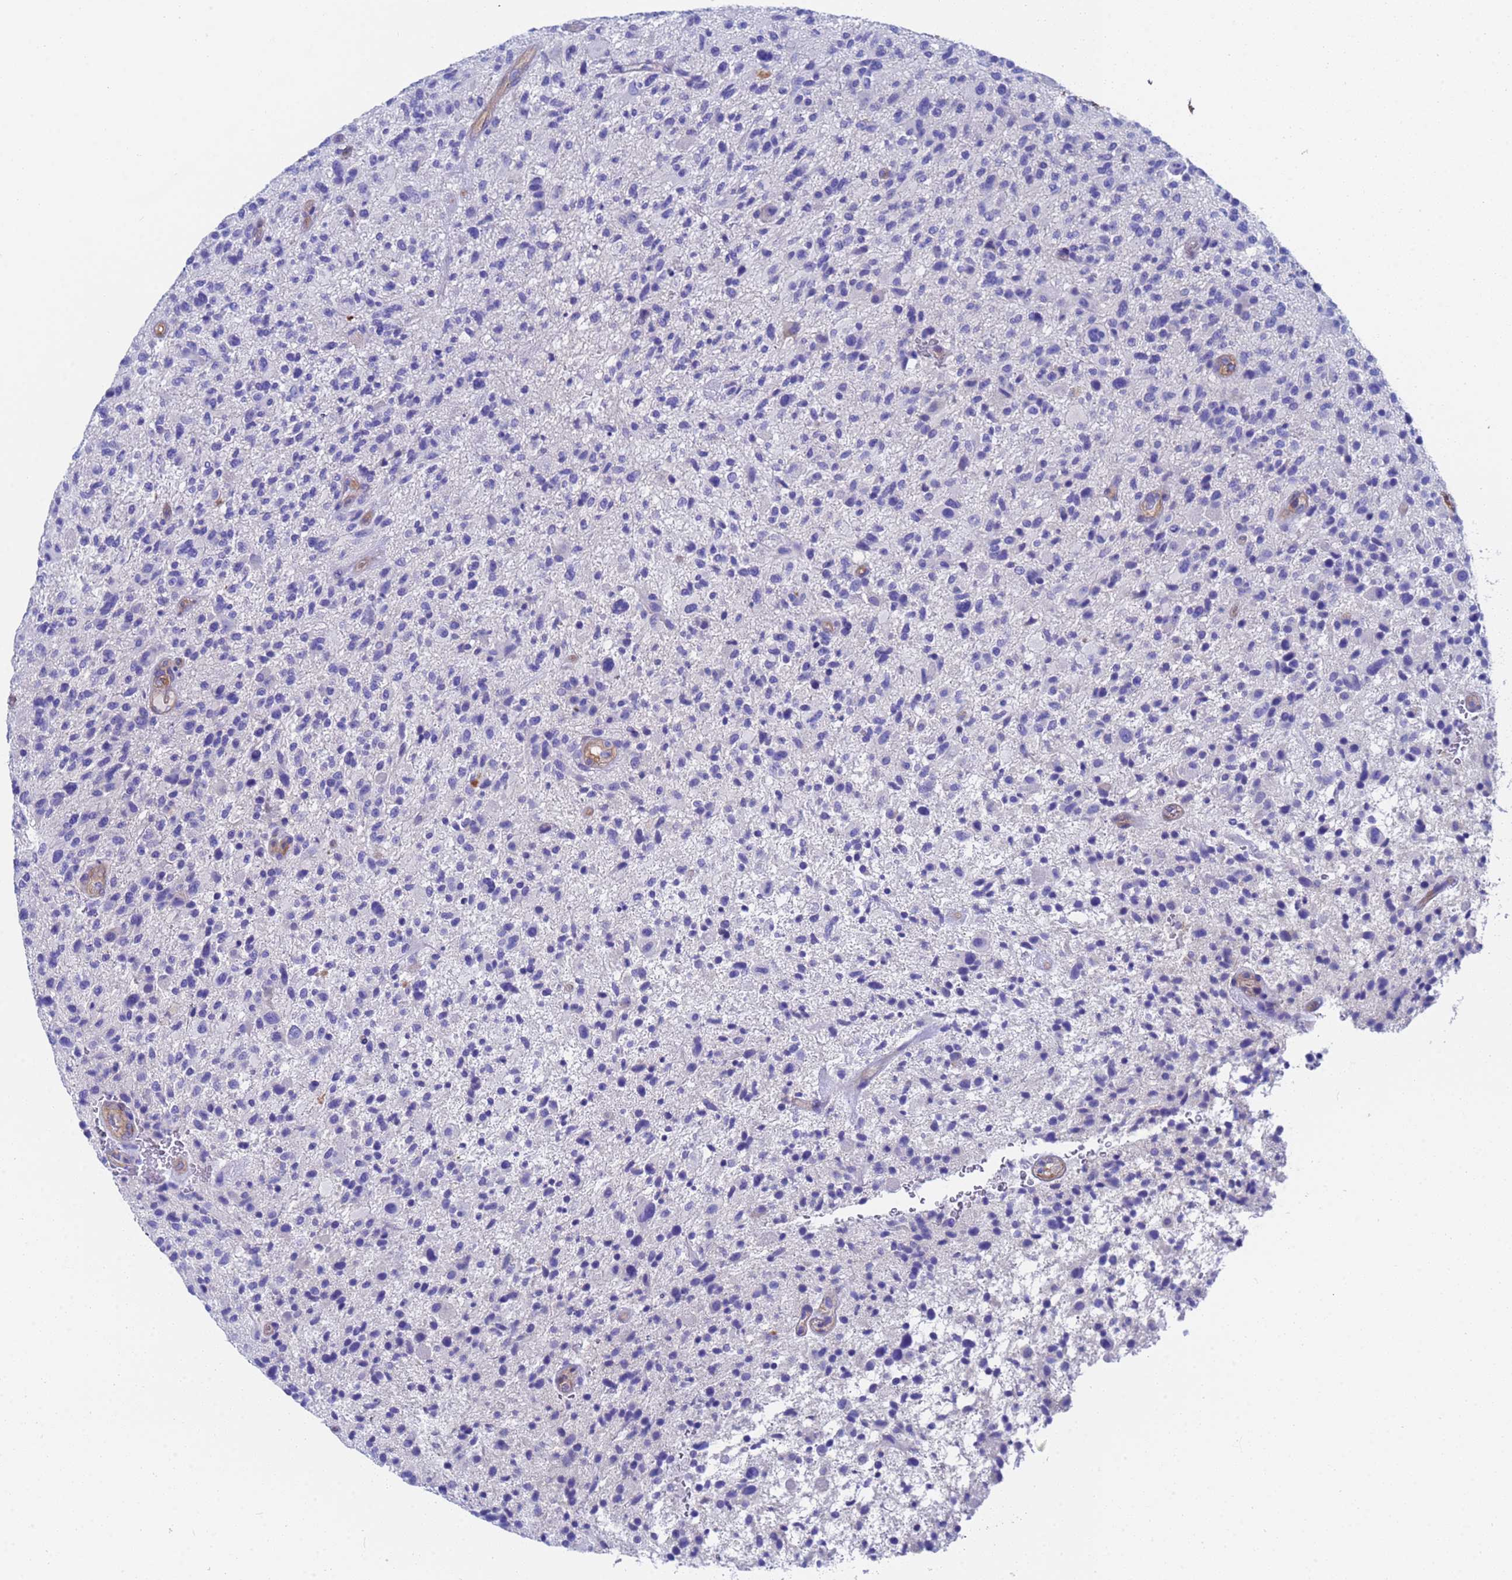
{"staining": {"intensity": "negative", "quantity": "none", "location": "none"}, "tissue": "glioma", "cell_type": "Tumor cells", "image_type": "cancer", "snomed": [{"axis": "morphology", "description": "Glioma, malignant, High grade"}, {"axis": "topography", "description": "Brain"}], "caption": "This image is of glioma stained with immunohistochemistry (IHC) to label a protein in brown with the nuclei are counter-stained blue. There is no staining in tumor cells.", "gene": "CST4", "patient": {"sex": "male", "age": 47}}